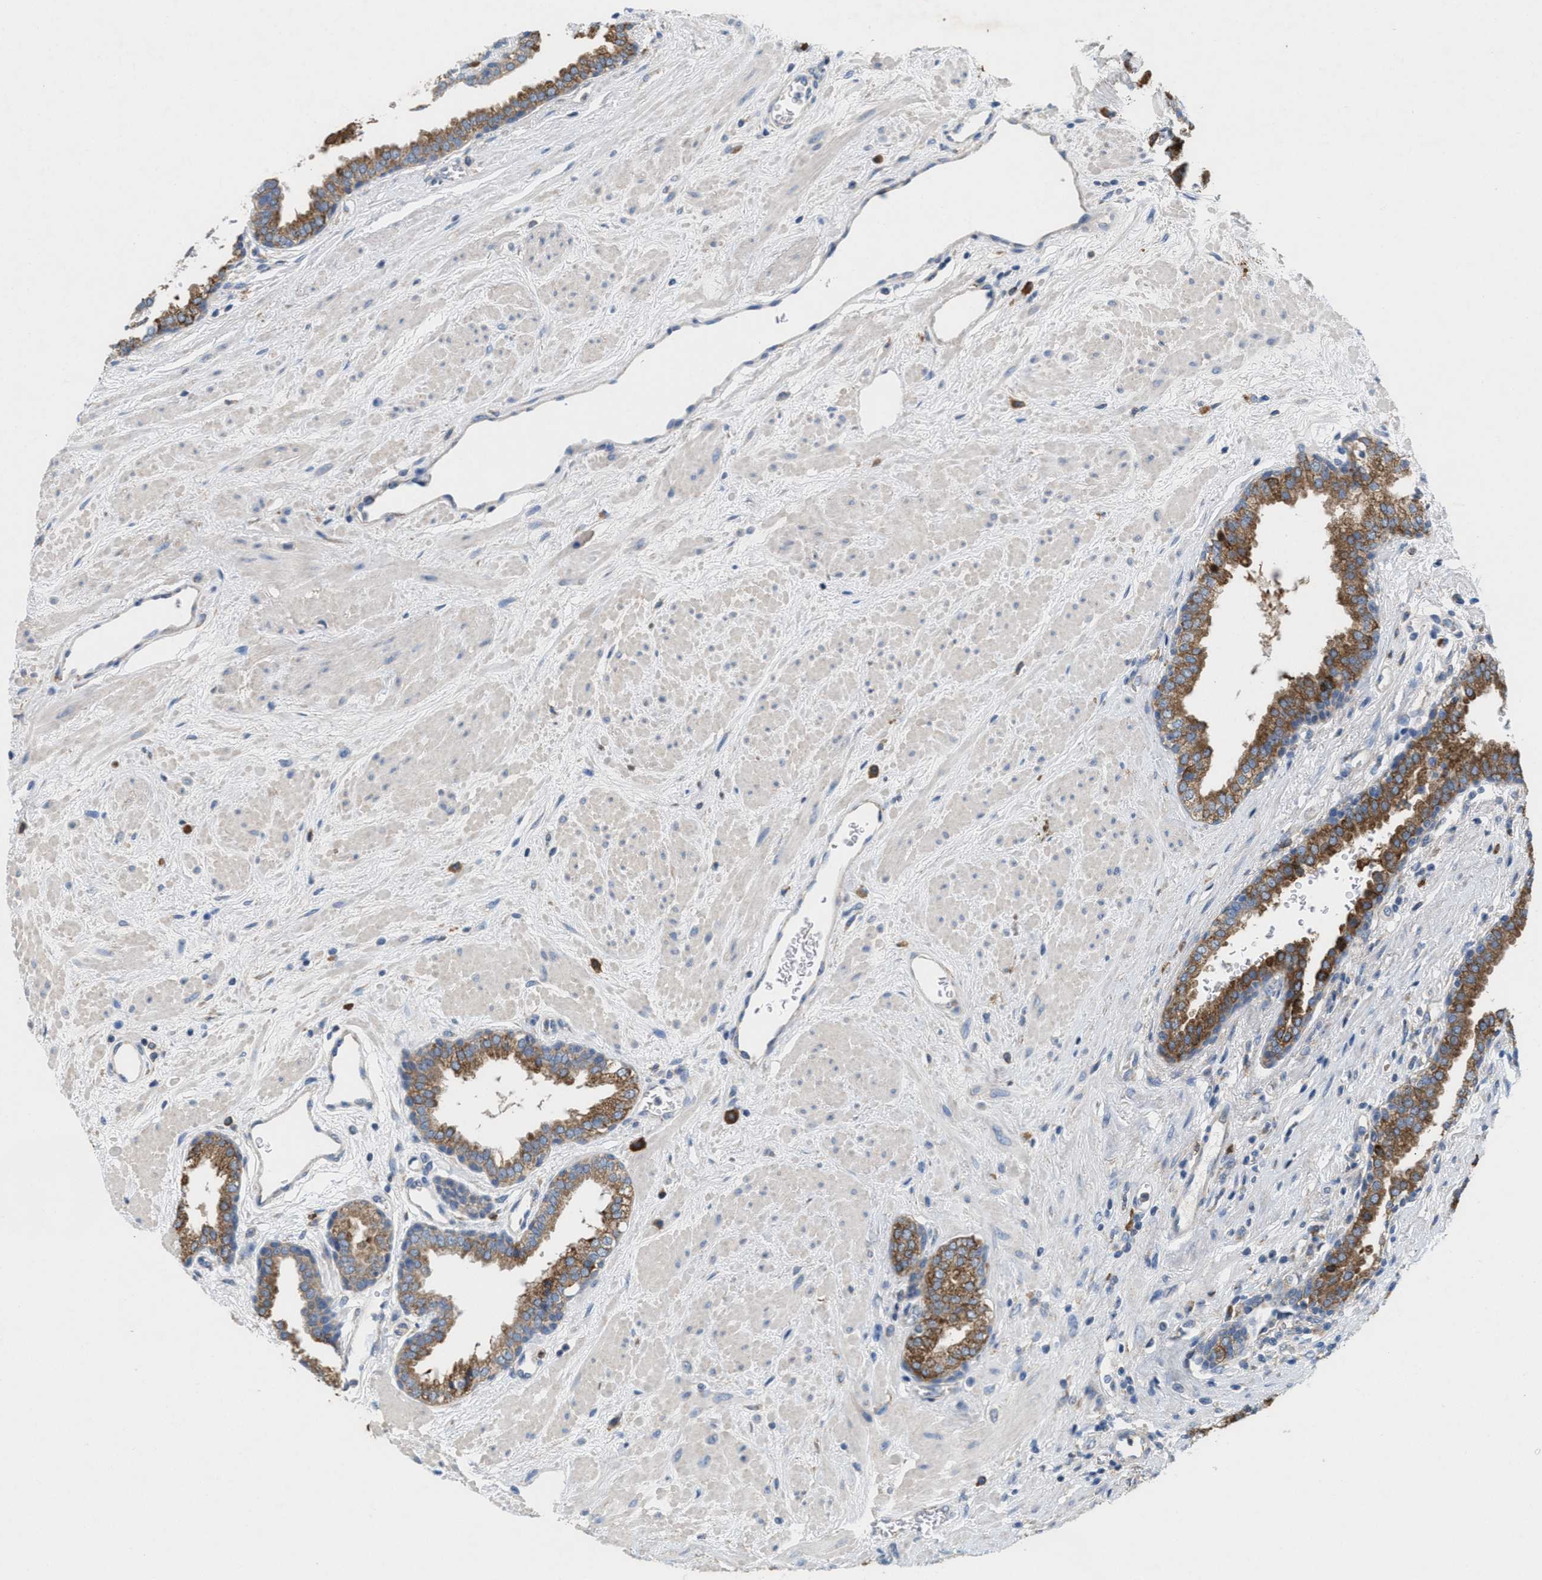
{"staining": {"intensity": "moderate", "quantity": "25%-75%", "location": "cytoplasmic/membranous"}, "tissue": "prostate", "cell_type": "Glandular cells", "image_type": "normal", "snomed": [{"axis": "morphology", "description": "Normal tissue, NOS"}, {"axis": "topography", "description": "Prostate"}], "caption": "Immunohistochemical staining of benign prostate displays moderate cytoplasmic/membranous protein positivity in about 25%-75% of glandular cells.", "gene": "DYNC2I1", "patient": {"sex": "male", "age": 51}}